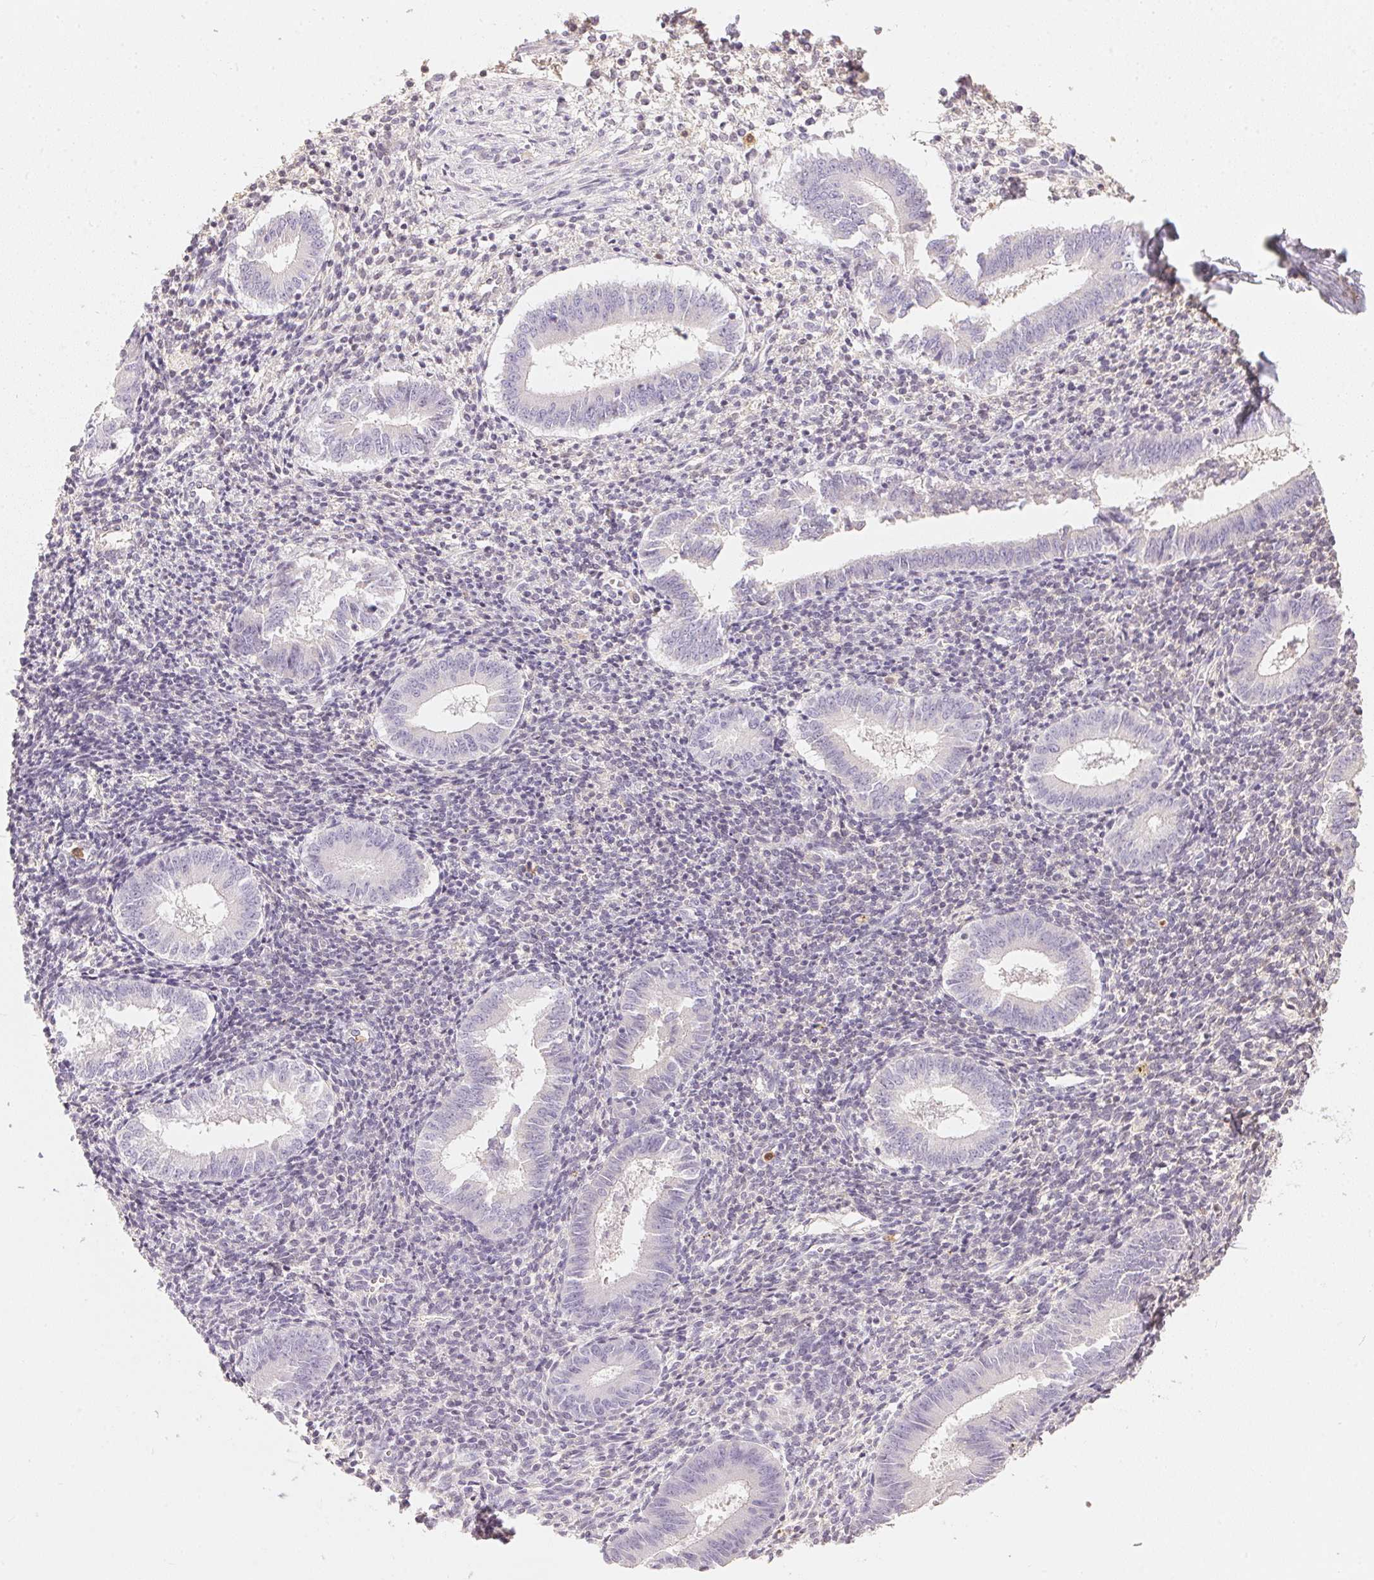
{"staining": {"intensity": "negative", "quantity": "none", "location": "none"}, "tissue": "endometrium", "cell_type": "Cells in endometrial stroma", "image_type": "normal", "snomed": [{"axis": "morphology", "description": "Normal tissue, NOS"}, {"axis": "topography", "description": "Endometrium"}], "caption": "The micrograph shows no significant expression in cells in endometrial stroma of endometrium. Brightfield microscopy of immunohistochemistry (IHC) stained with DAB (3,3'-diaminobenzidine) (brown) and hematoxylin (blue), captured at high magnification.", "gene": "S100A3", "patient": {"sex": "female", "age": 25}}